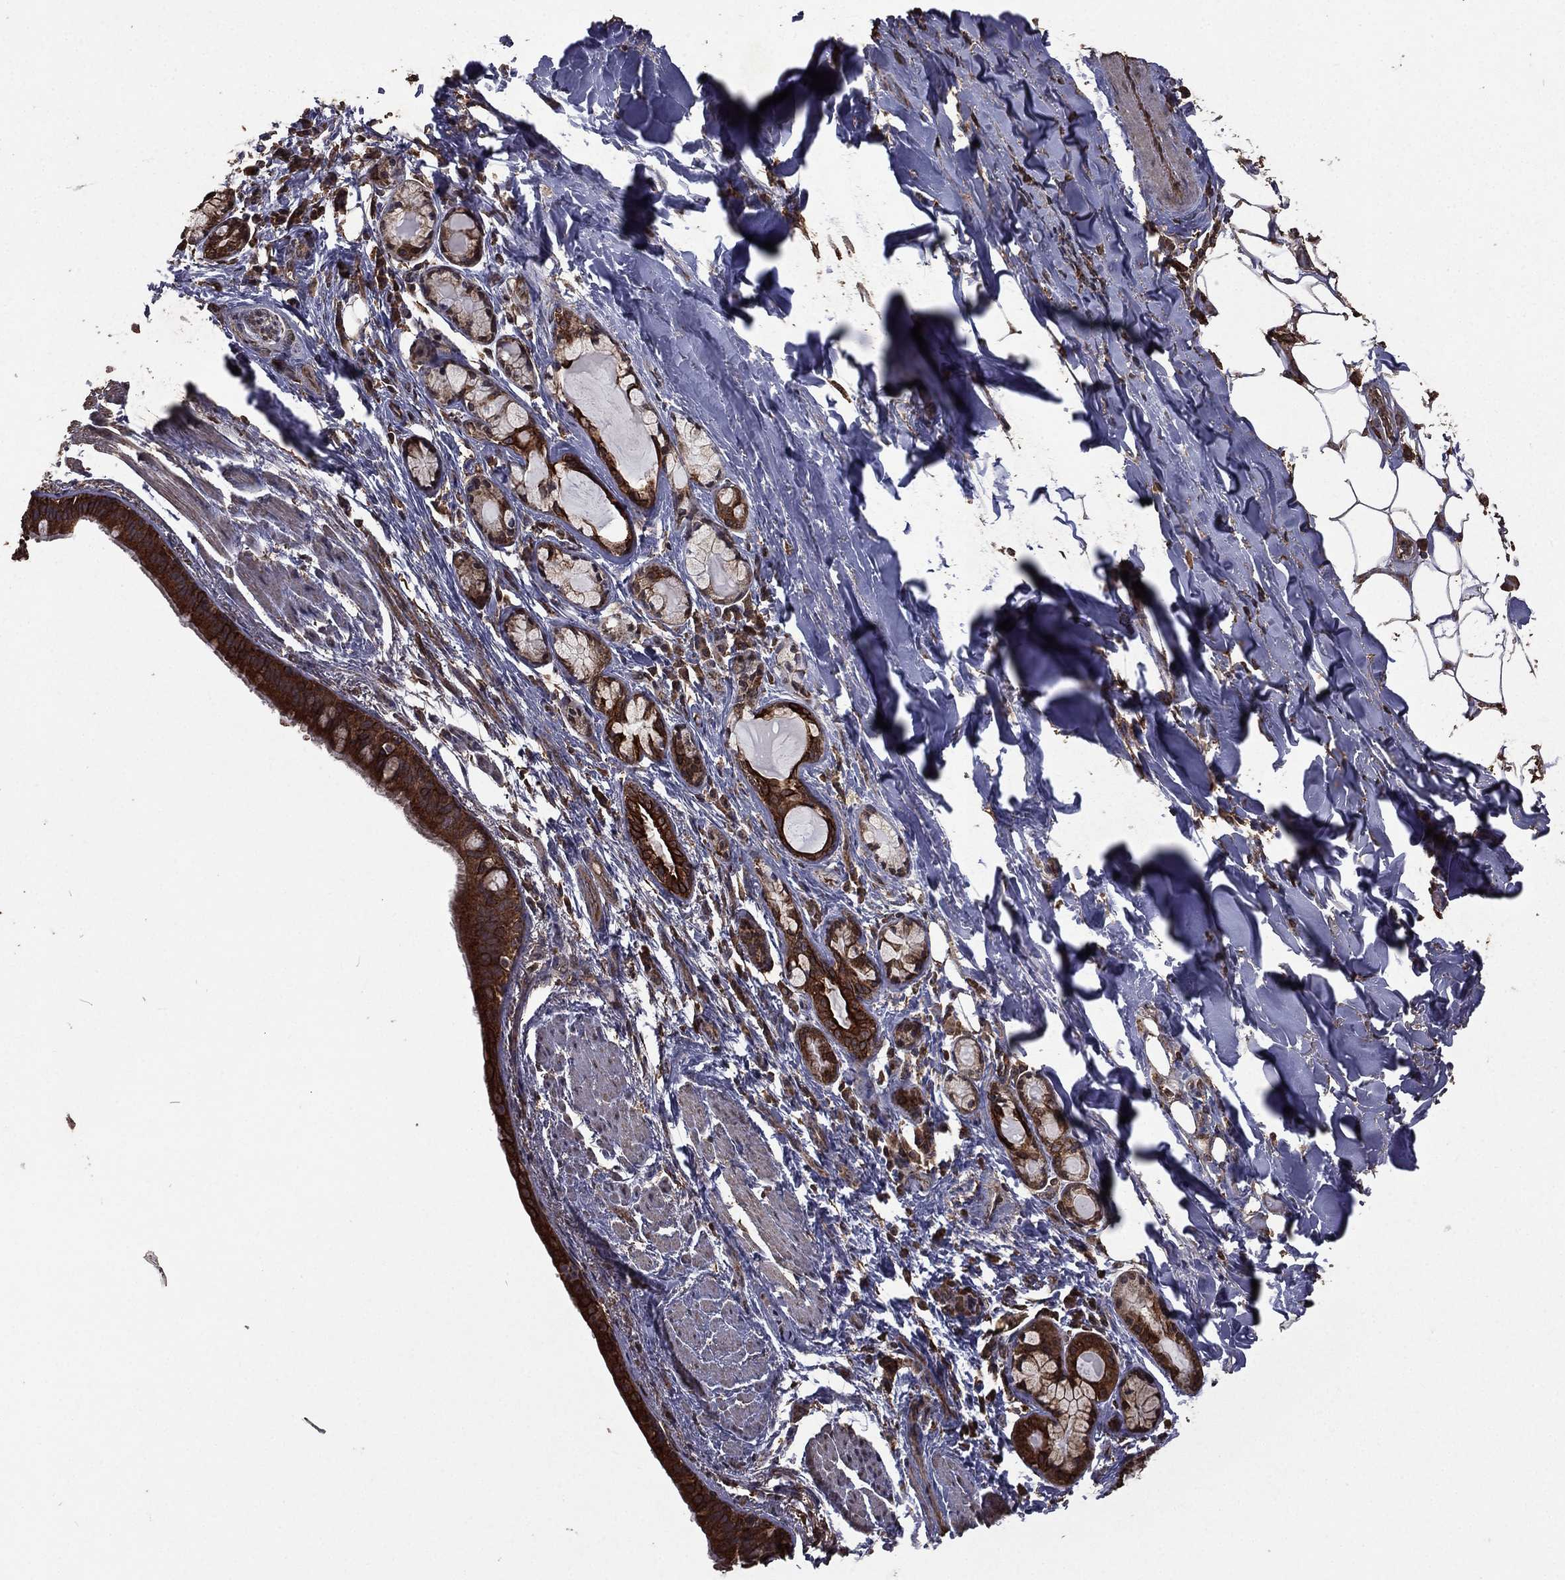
{"staining": {"intensity": "strong", "quantity": ">75%", "location": "cytoplasmic/membranous"}, "tissue": "bronchus", "cell_type": "Respiratory epithelial cells", "image_type": "normal", "snomed": [{"axis": "morphology", "description": "Normal tissue, NOS"}, {"axis": "morphology", "description": "Squamous cell carcinoma, NOS"}, {"axis": "topography", "description": "Bronchus"}, {"axis": "topography", "description": "Lung"}], "caption": "Immunohistochemistry of benign bronchus reveals high levels of strong cytoplasmic/membranous positivity in about >75% of respiratory epithelial cells.", "gene": "BIRC6", "patient": {"sex": "male", "age": 69}}